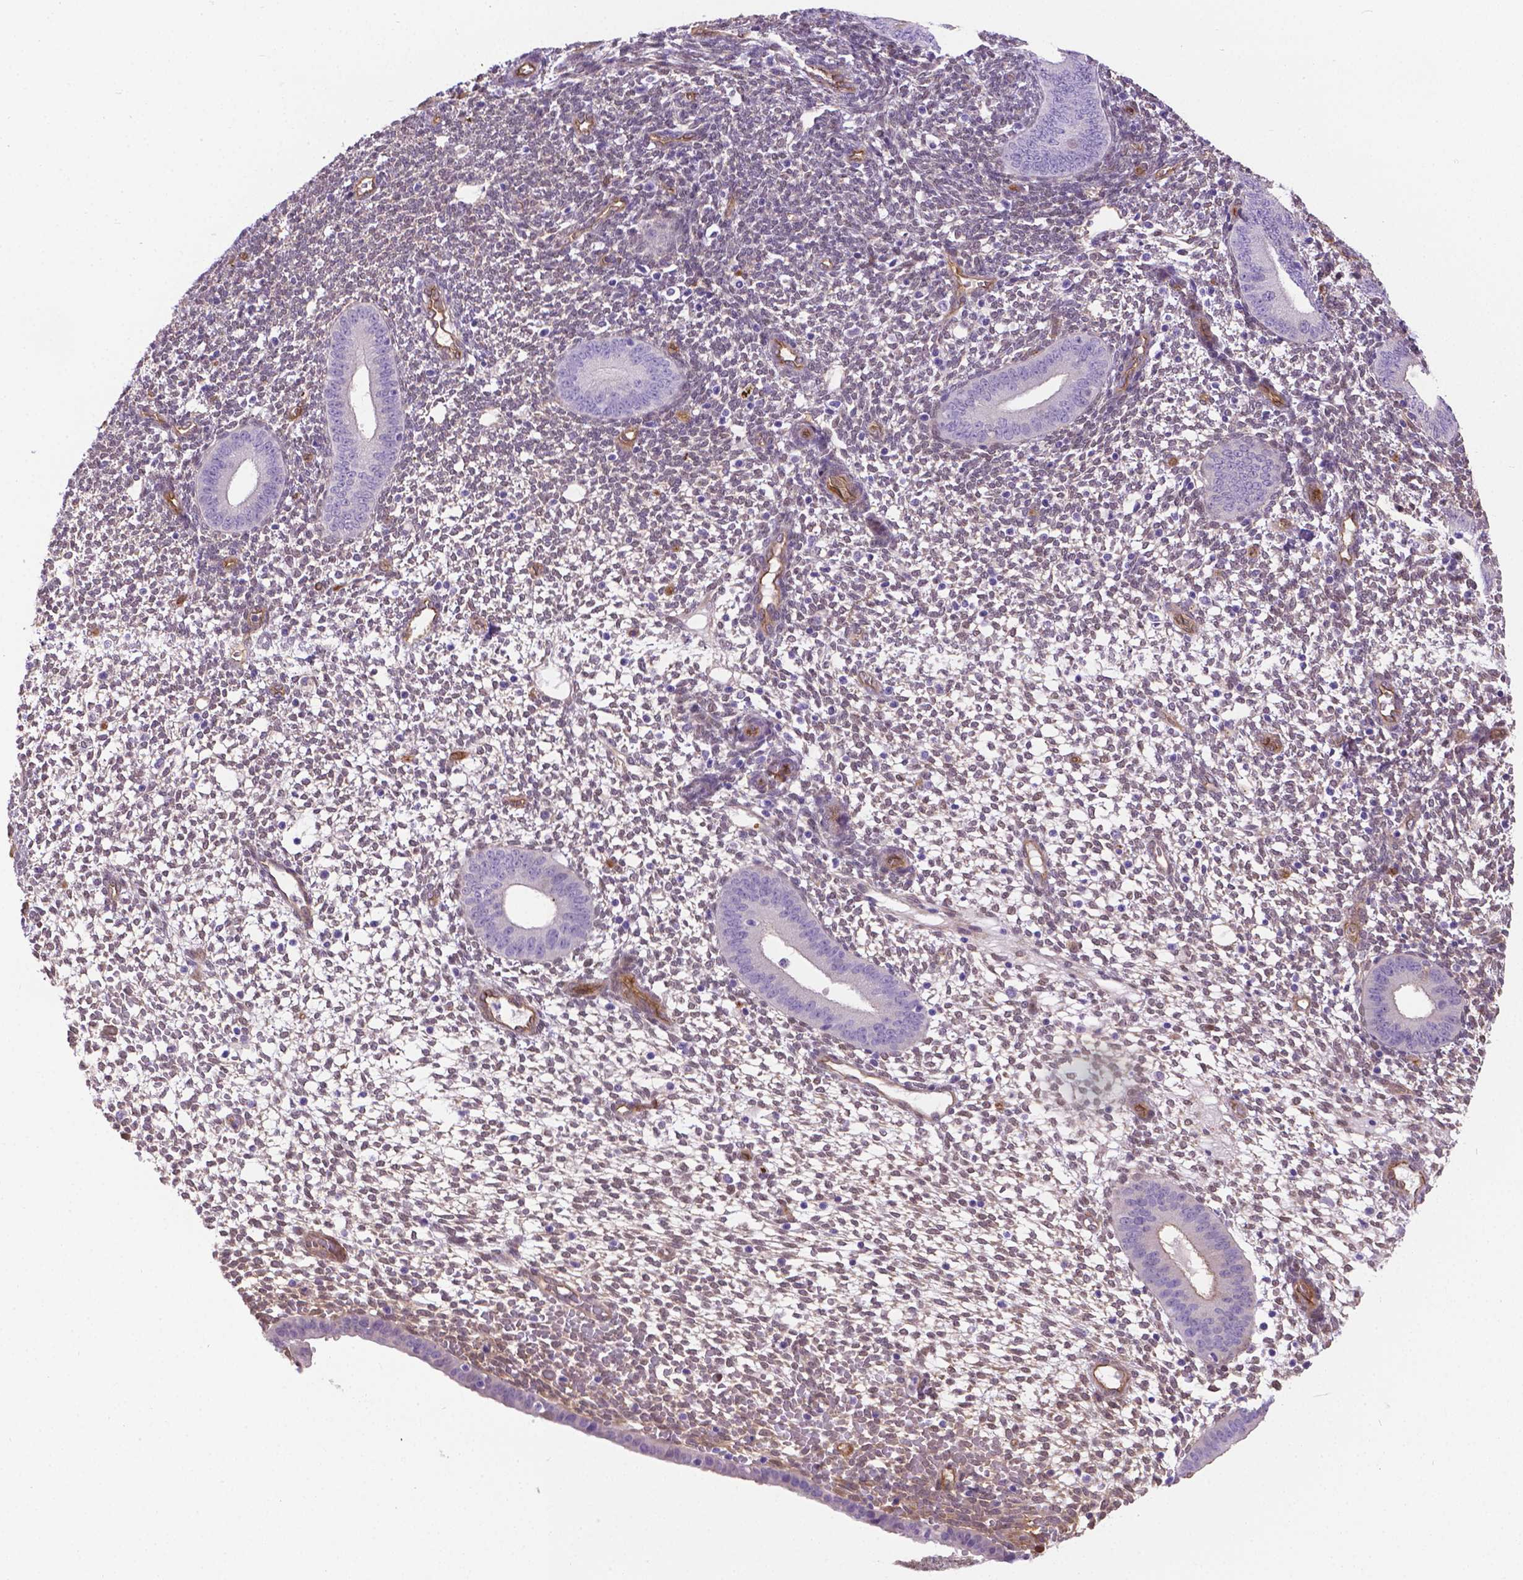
{"staining": {"intensity": "moderate", "quantity": "<25%", "location": "cytoplasmic/membranous"}, "tissue": "endometrium", "cell_type": "Cells in endometrial stroma", "image_type": "normal", "snomed": [{"axis": "morphology", "description": "Normal tissue, NOS"}, {"axis": "topography", "description": "Endometrium"}], "caption": "Immunohistochemical staining of unremarkable endometrium displays moderate cytoplasmic/membranous protein positivity in approximately <25% of cells in endometrial stroma.", "gene": "CLIC4", "patient": {"sex": "female", "age": 40}}